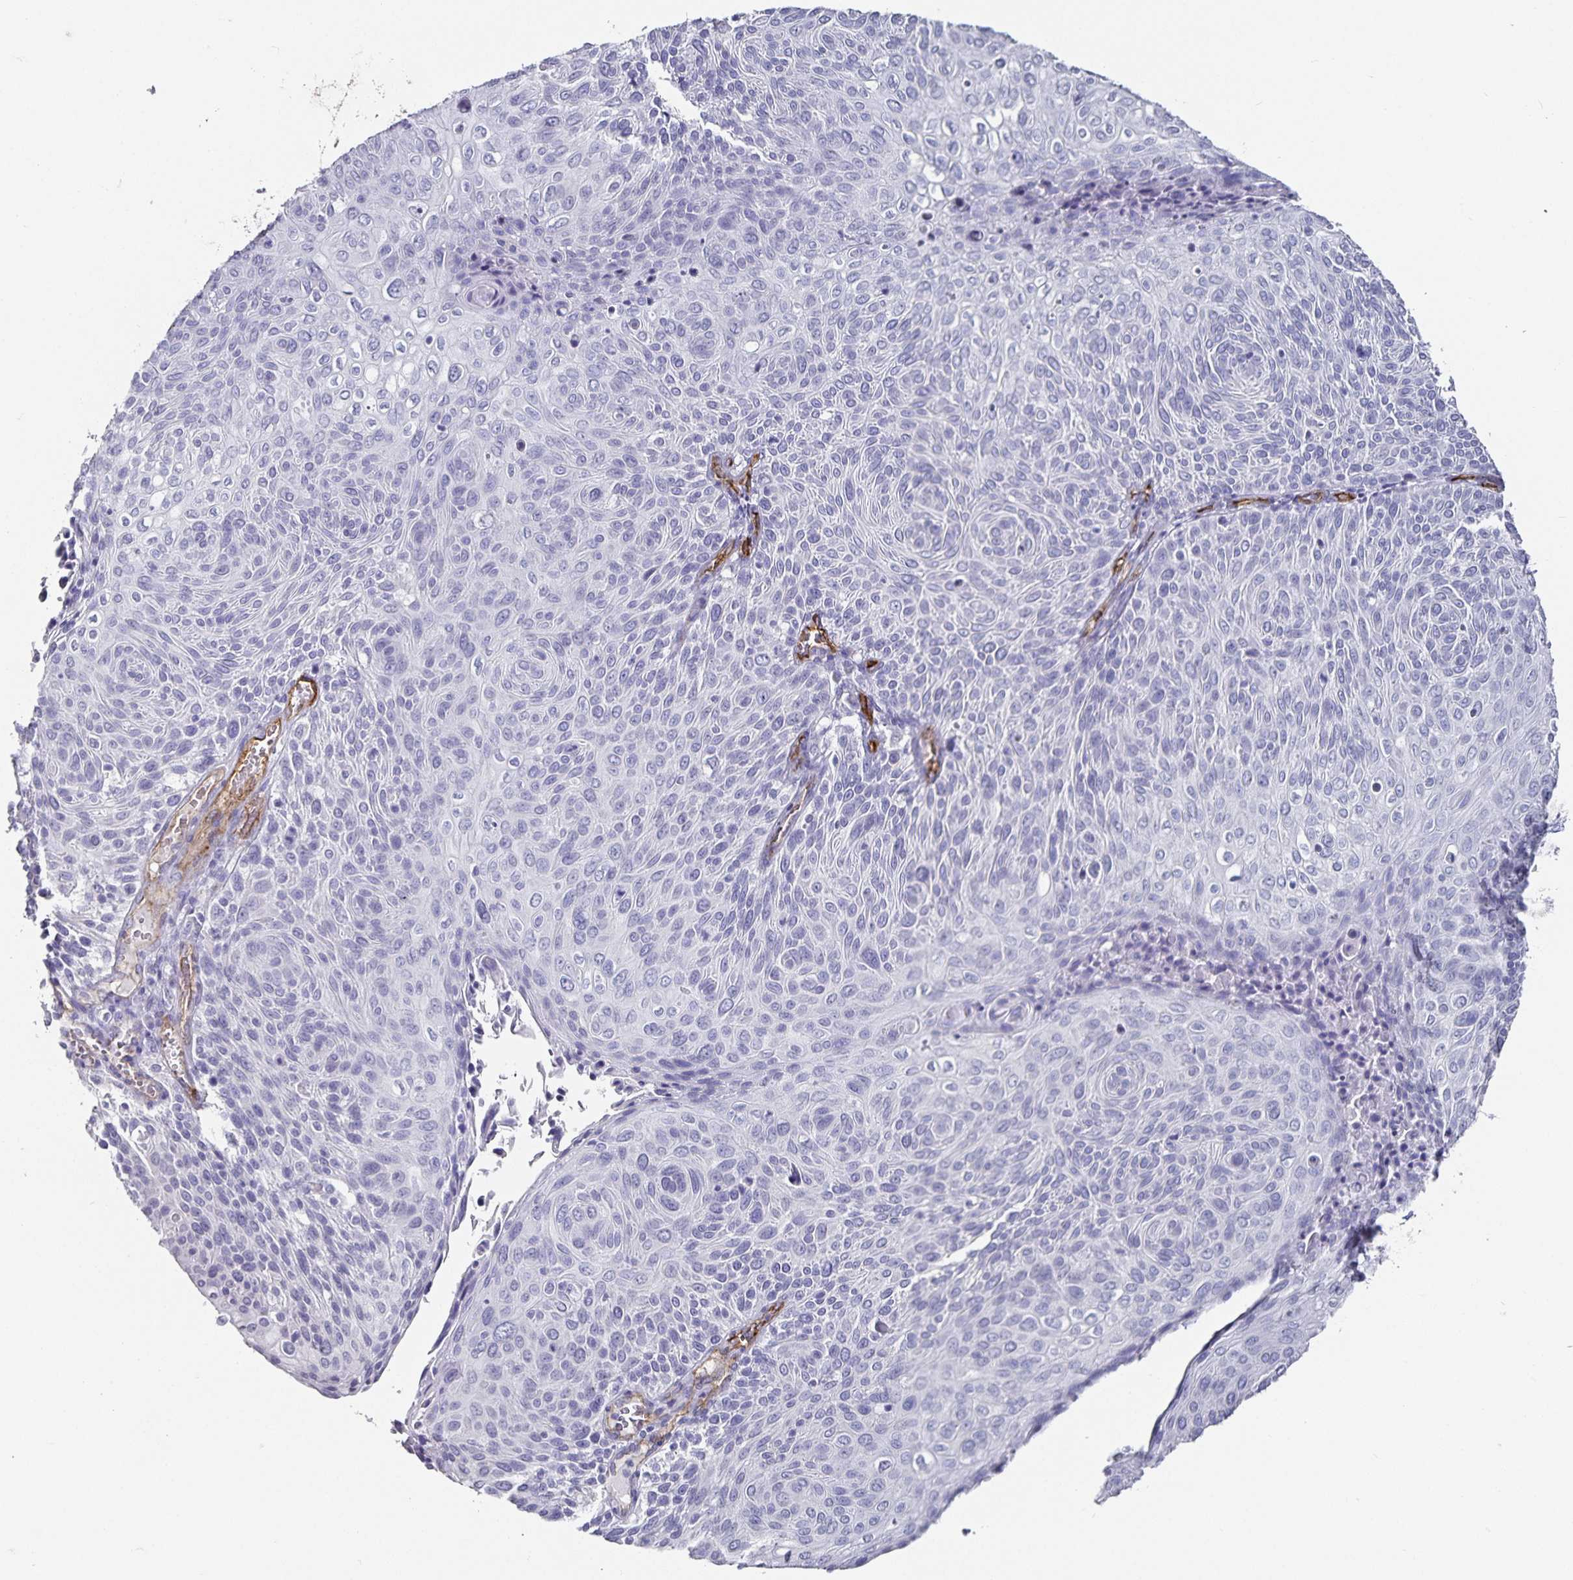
{"staining": {"intensity": "negative", "quantity": "none", "location": "none"}, "tissue": "cervical cancer", "cell_type": "Tumor cells", "image_type": "cancer", "snomed": [{"axis": "morphology", "description": "Squamous cell carcinoma, NOS"}, {"axis": "topography", "description": "Cervix"}], "caption": "Cervical cancer (squamous cell carcinoma) was stained to show a protein in brown. There is no significant expression in tumor cells.", "gene": "PODXL", "patient": {"sex": "female", "age": 31}}